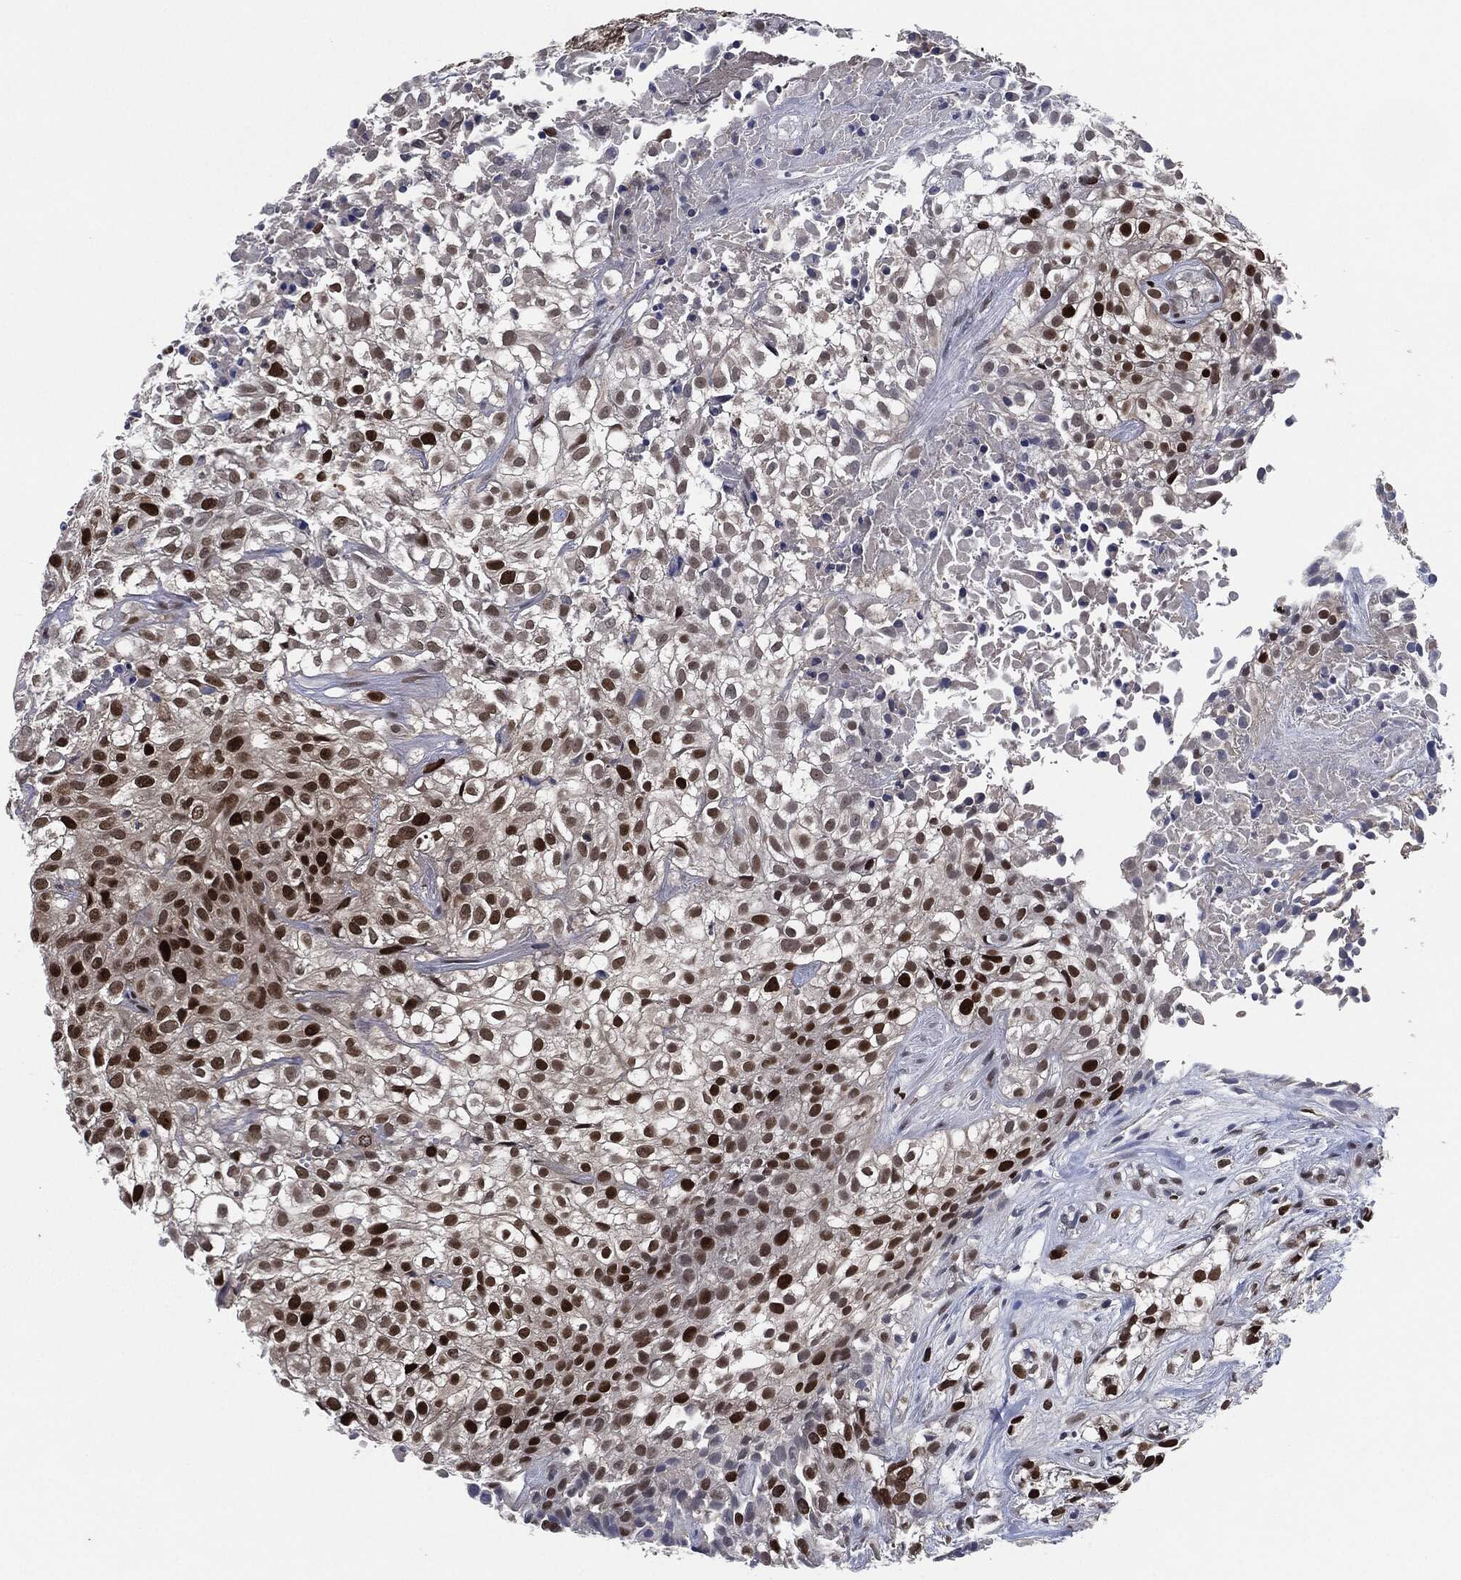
{"staining": {"intensity": "strong", "quantity": "25%-75%", "location": "nuclear"}, "tissue": "urothelial cancer", "cell_type": "Tumor cells", "image_type": "cancer", "snomed": [{"axis": "morphology", "description": "Urothelial carcinoma, High grade"}, {"axis": "topography", "description": "Urinary bladder"}], "caption": "Tumor cells exhibit strong nuclear staining in approximately 25%-75% of cells in urothelial cancer.", "gene": "PCNA", "patient": {"sex": "male", "age": 56}}